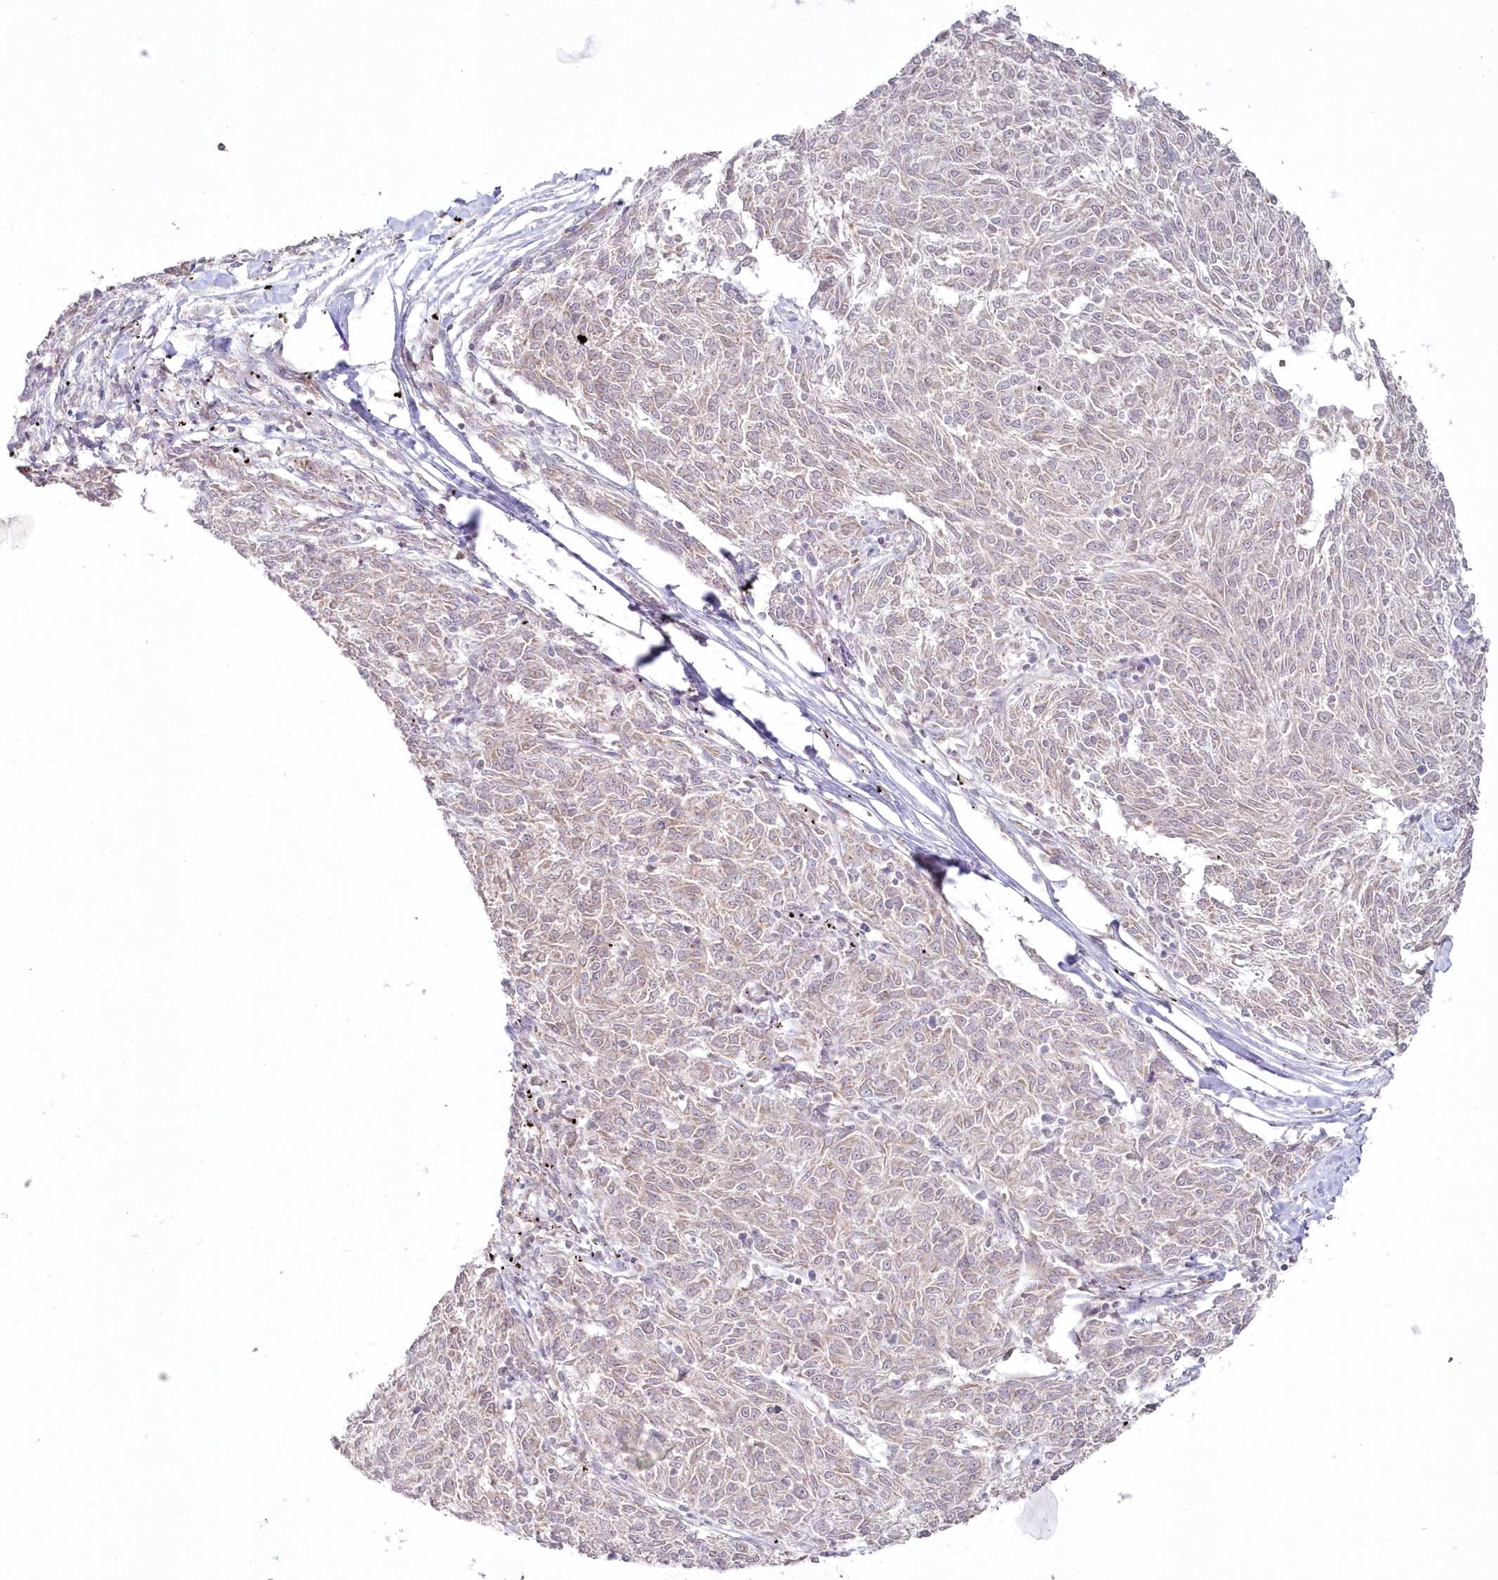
{"staining": {"intensity": "negative", "quantity": "none", "location": "none"}, "tissue": "melanoma", "cell_type": "Tumor cells", "image_type": "cancer", "snomed": [{"axis": "morphology", "description": "Malignant melanoma, NOS"}, {"axis": "topography", "description": "Skin"}], "caption": "The immunohistochemistry (IHC) photomicrograph has no significant staining in tumor cells of malignant melanoma tissue.", "gene": "ARSB", "patient": {"sex": "female", "age": 72}}